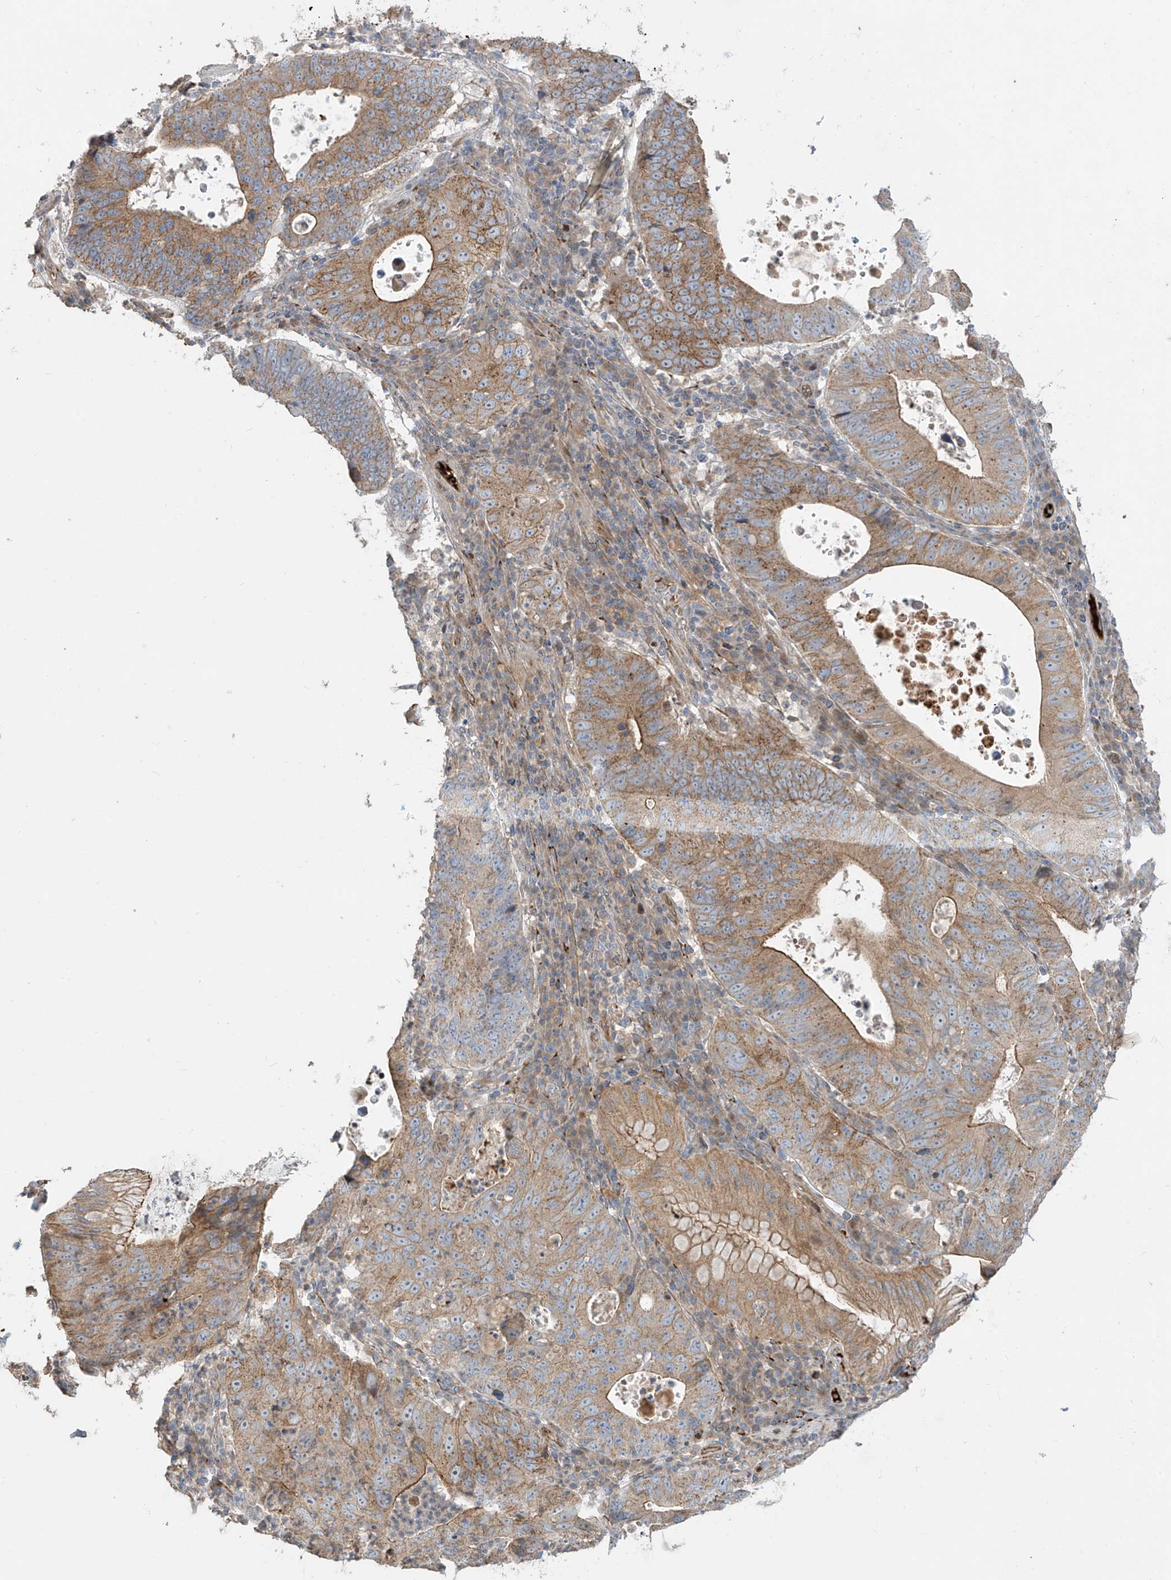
{"staining": {"intensity": "moderate", "quantity": ">75%", "location": "cytoplasmic/membranous"}, "tissue": "stomach cancer", "cell_type": "Tumor cells", "image_type": "cancer", "snomed": [{"axis": "morphology", "description": "Adenocarcinoma, NOS"}, {"axis": "topography", "description": "Stomach"}], "caption": "Stomach cancer stained for a protein (brown) shows moderate cytoplasmic/membranous positive staining in approximately >75% of tumor cells.", "gene": "ABTB1", "patient": {"sex": "male", "age": 59}}